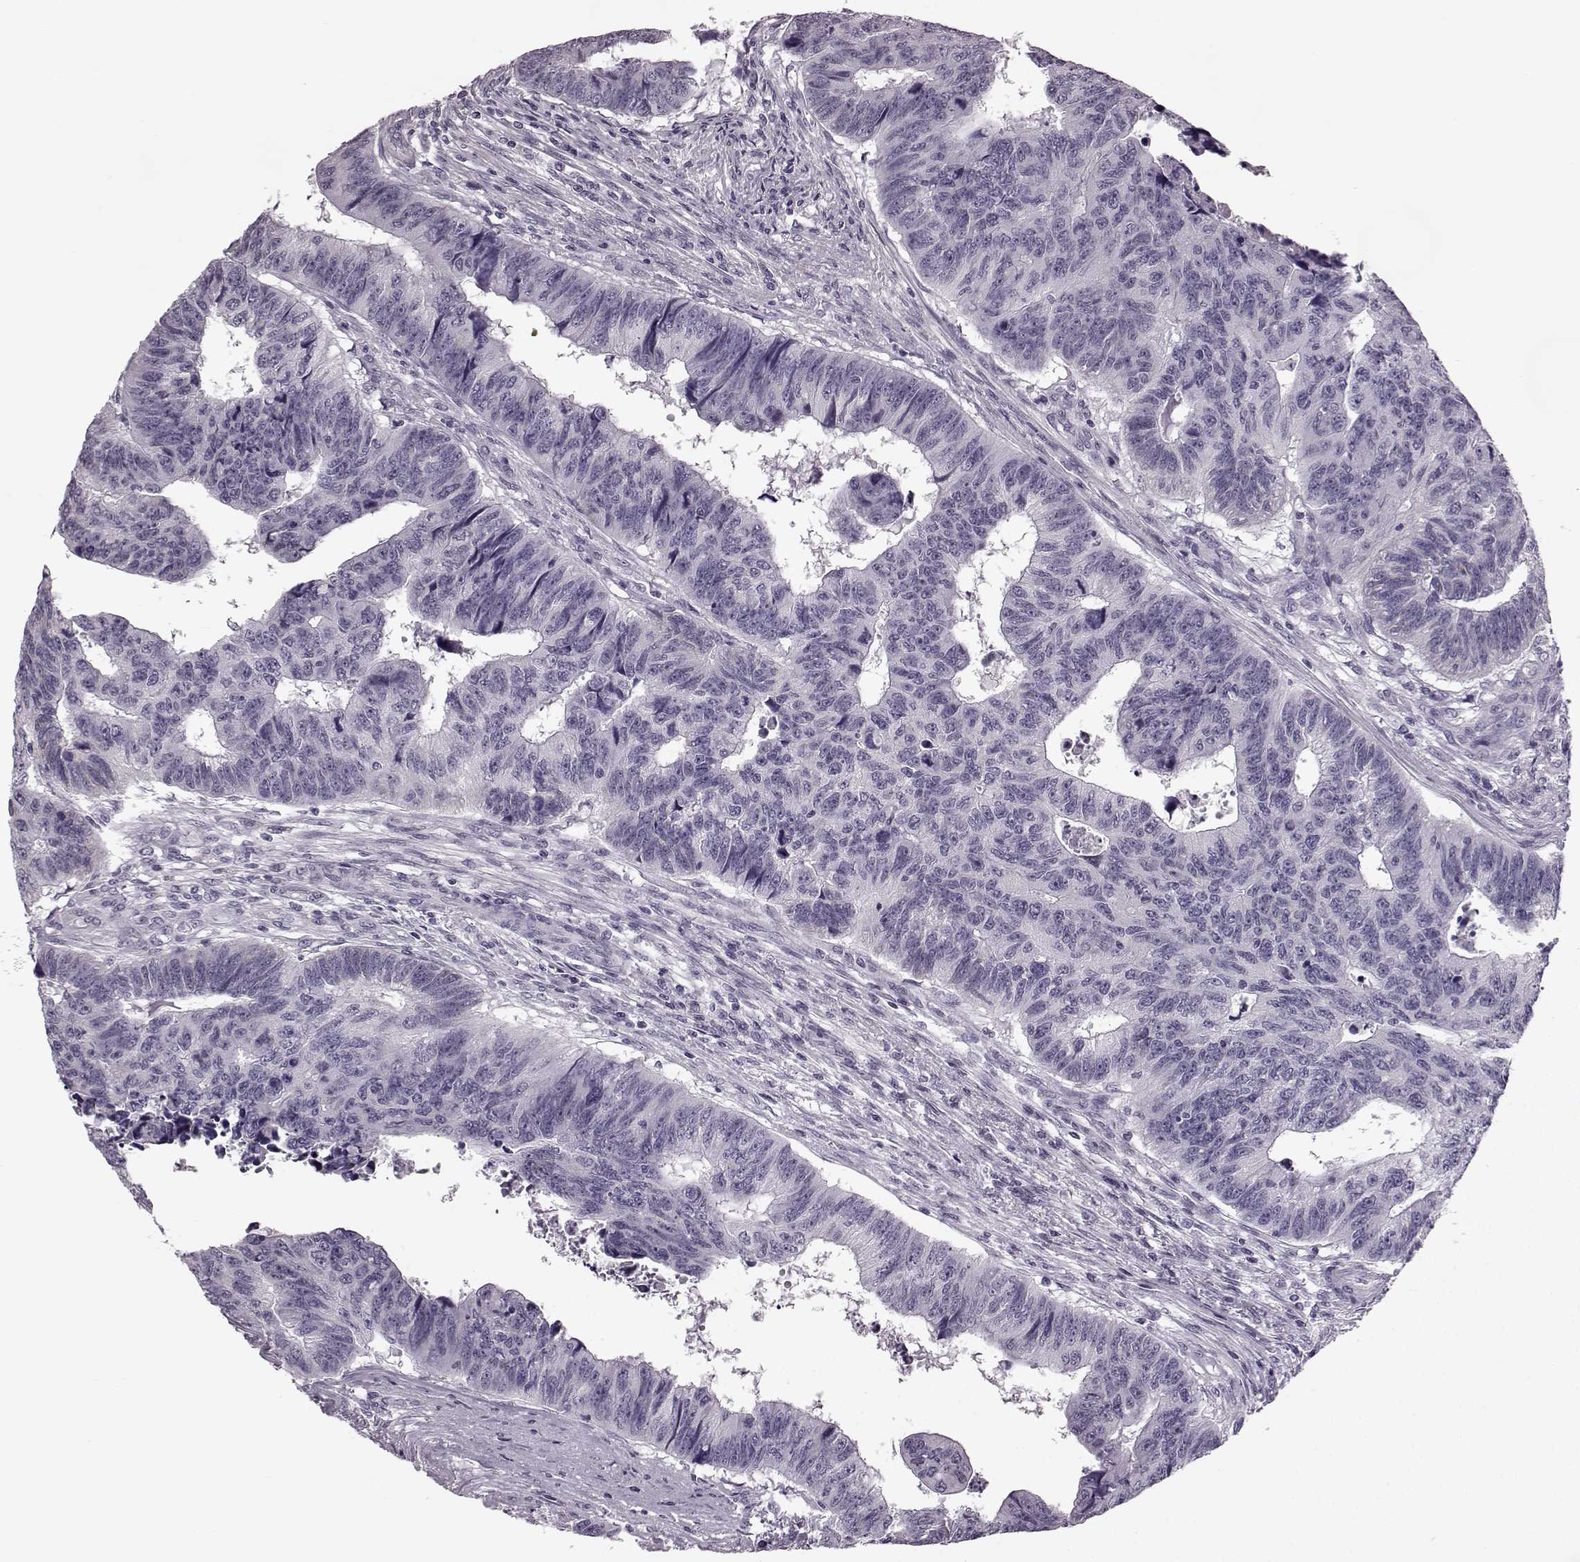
{"staining": {"intensity": "negative", "quantity": "none", "location": "none"}, "tissue": "colorectal cancer", "cell_type": "Tumor cells", "image_type": "cancer", "snomed": [{"axis": "morphology", "description": "Adenocarcinoma, NOS"}, {"axis": "topography", "description": "Rectum"}], "caption": "Colorectal cancer (adenocarcinoma) was stained to show a protein in brown. There is no significant expression in tumor cells. (Brightfield microscopy of DAB immunohistochemistry at high magnification).", "gene": "SEMG2", "patient": {"sex": "female", "age": 85}}